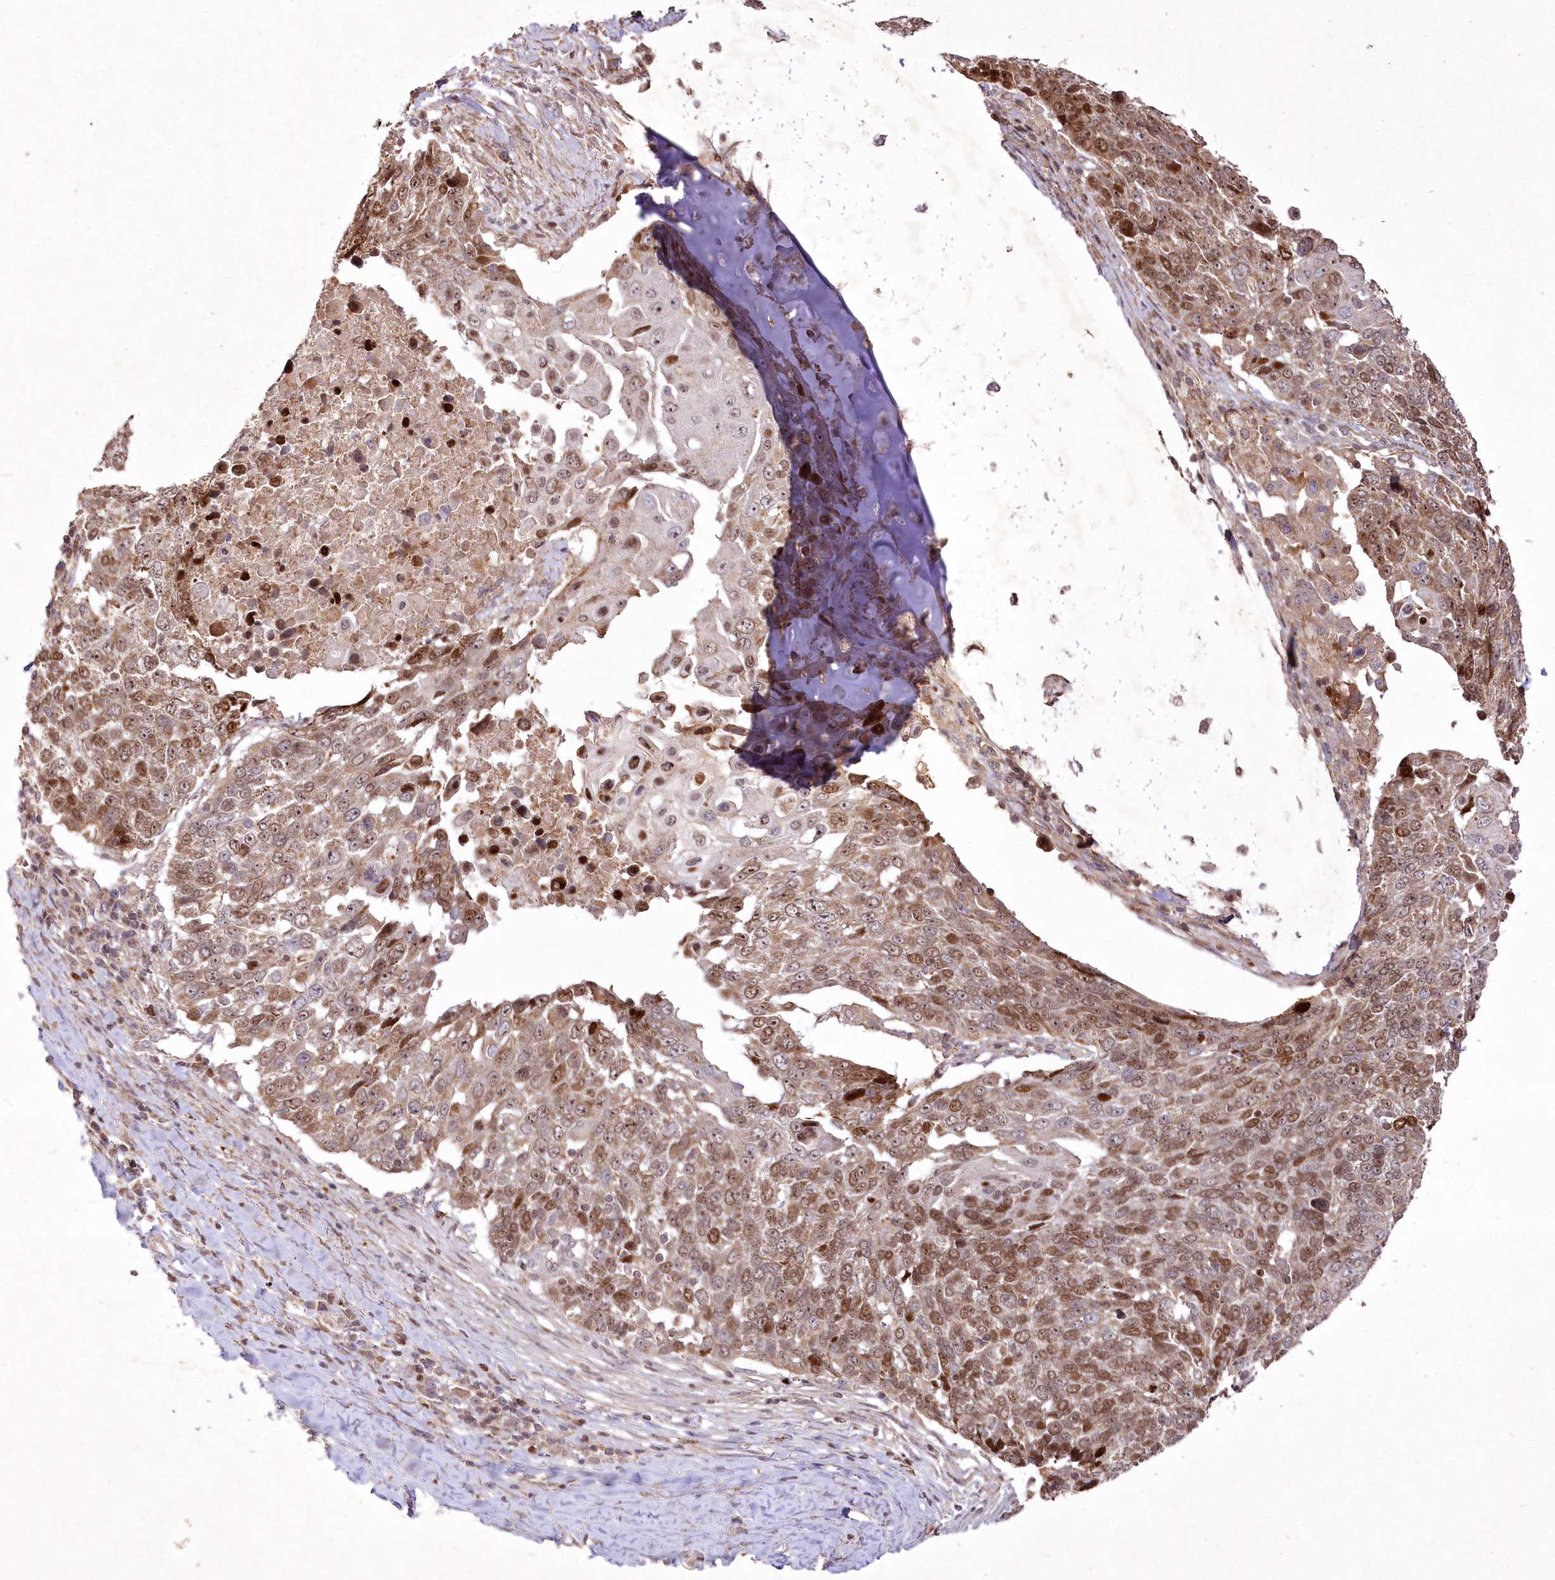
{"staining": {"intensity": "moderate", "quantity": ">75%", "location": "cytoplasmic/membranous,nuclear"}, "tissue": "lung cancer", "cell_type": "Tumor cells", "image_type": "cancer", "snomed": [{"axis": "morphology", "description": "Squamous cell carcinoma, NOS"}, {"axis": "topography", "description": "Lung"}], "caption": "Protein expression analysis of lung cancer (squamous cell carcinoma) shows moderate cytoplasmic/membranous and nuclear expression in approximately >75% of tumor cells.", "gene": "PSTK", "patient": {"sex": "male", "age": 66}}